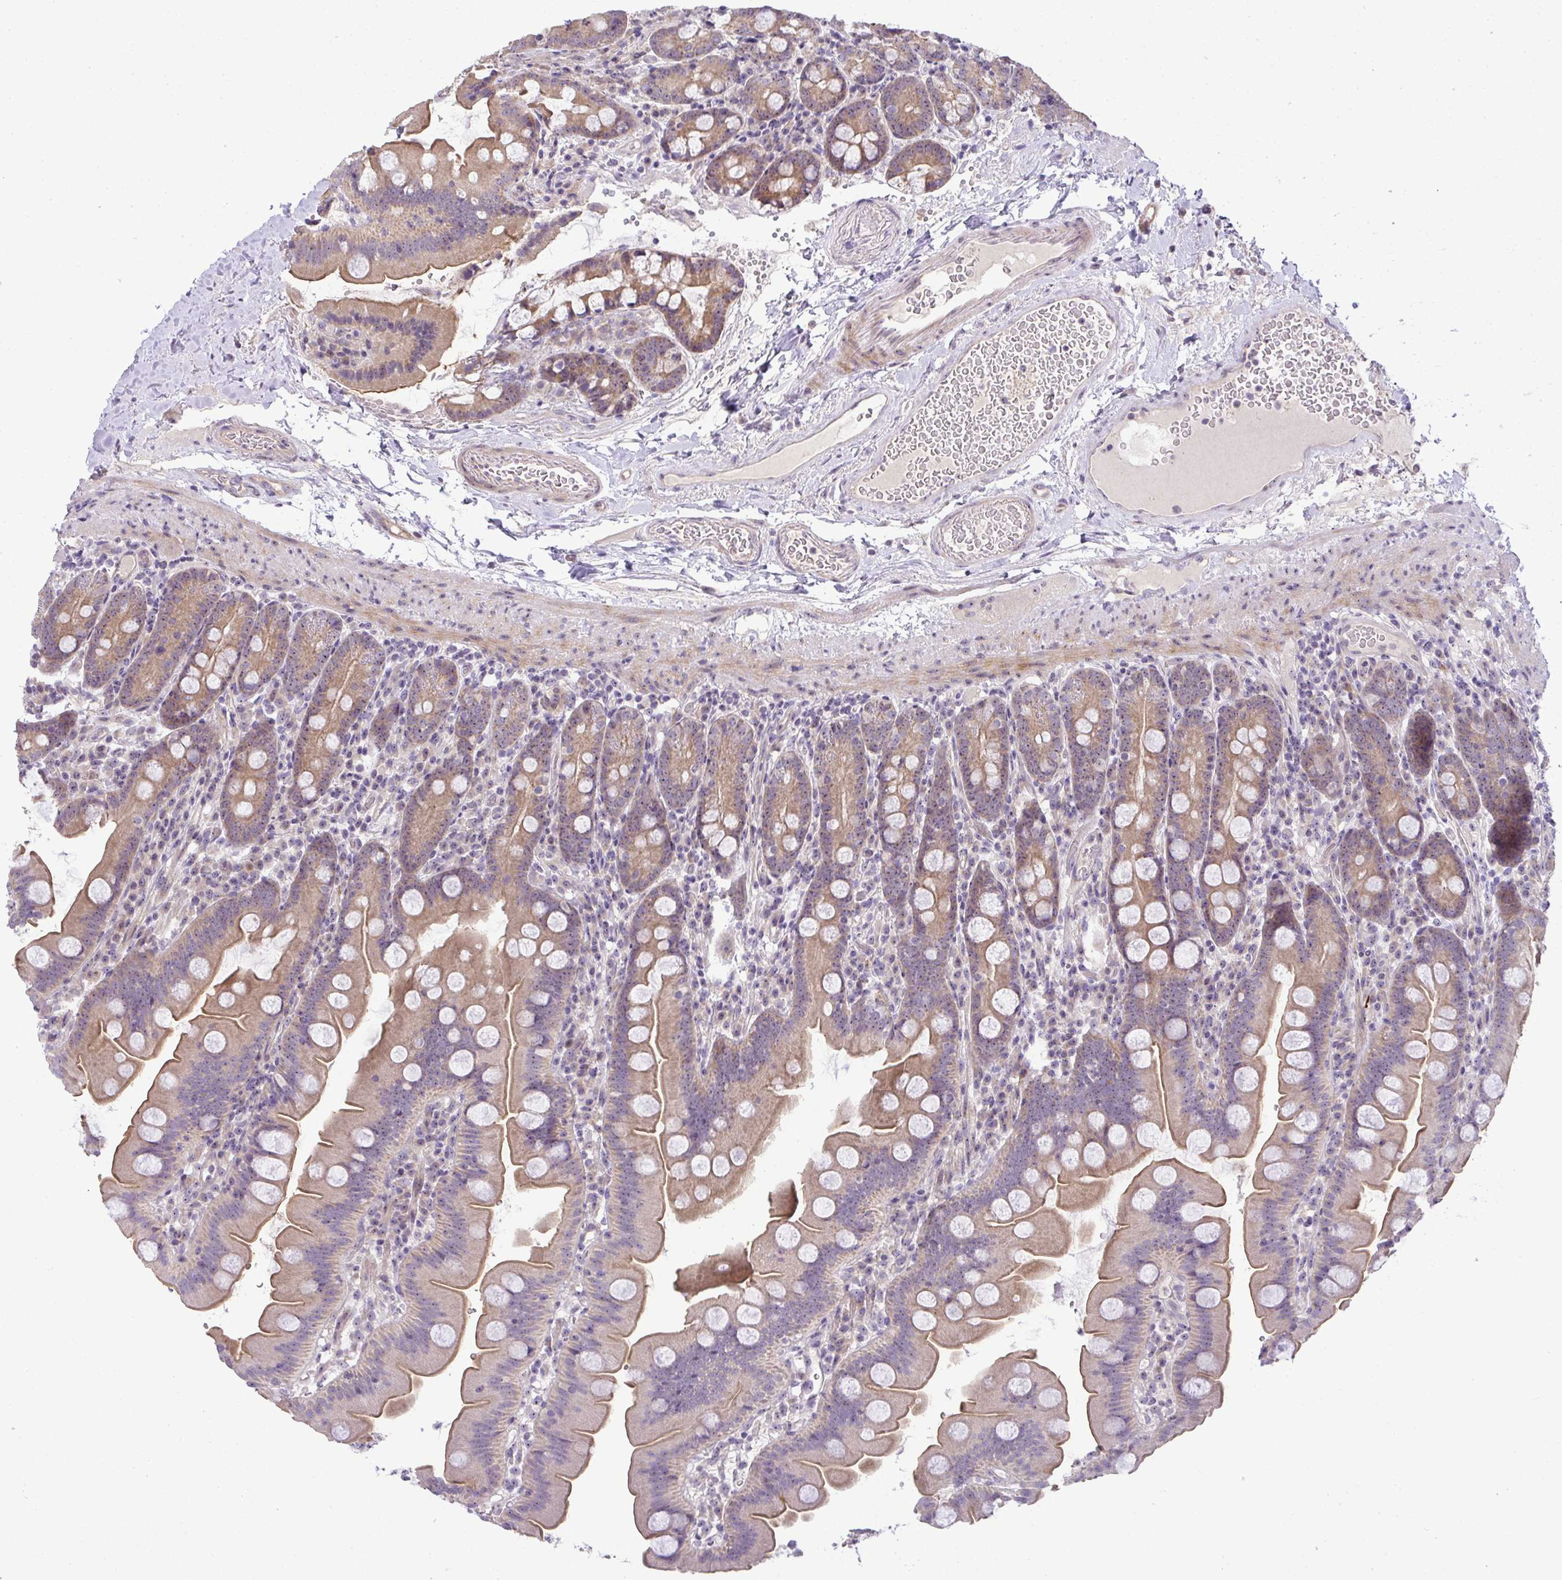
{"staining": {"intensity": "moderate", "quantity": ">75%", "location": "cytoplasmic/membranous,nuclear"}, "tissue": "small intestine", "cell_type": "Glandular cells", "image_type": "normal", "snomed": [{"axis": "morphology", "description": "Normal tissue, NOS"}, {"axis": "topography", "description": "Small intestine"}], "caption": "Moderate cytoplasmic/membranous,nuclear protein expression is present in about >75% of glandular cells in small intestine.", "gene": "NT5C1A", "patient": {"sex": "female", "age": 68}}